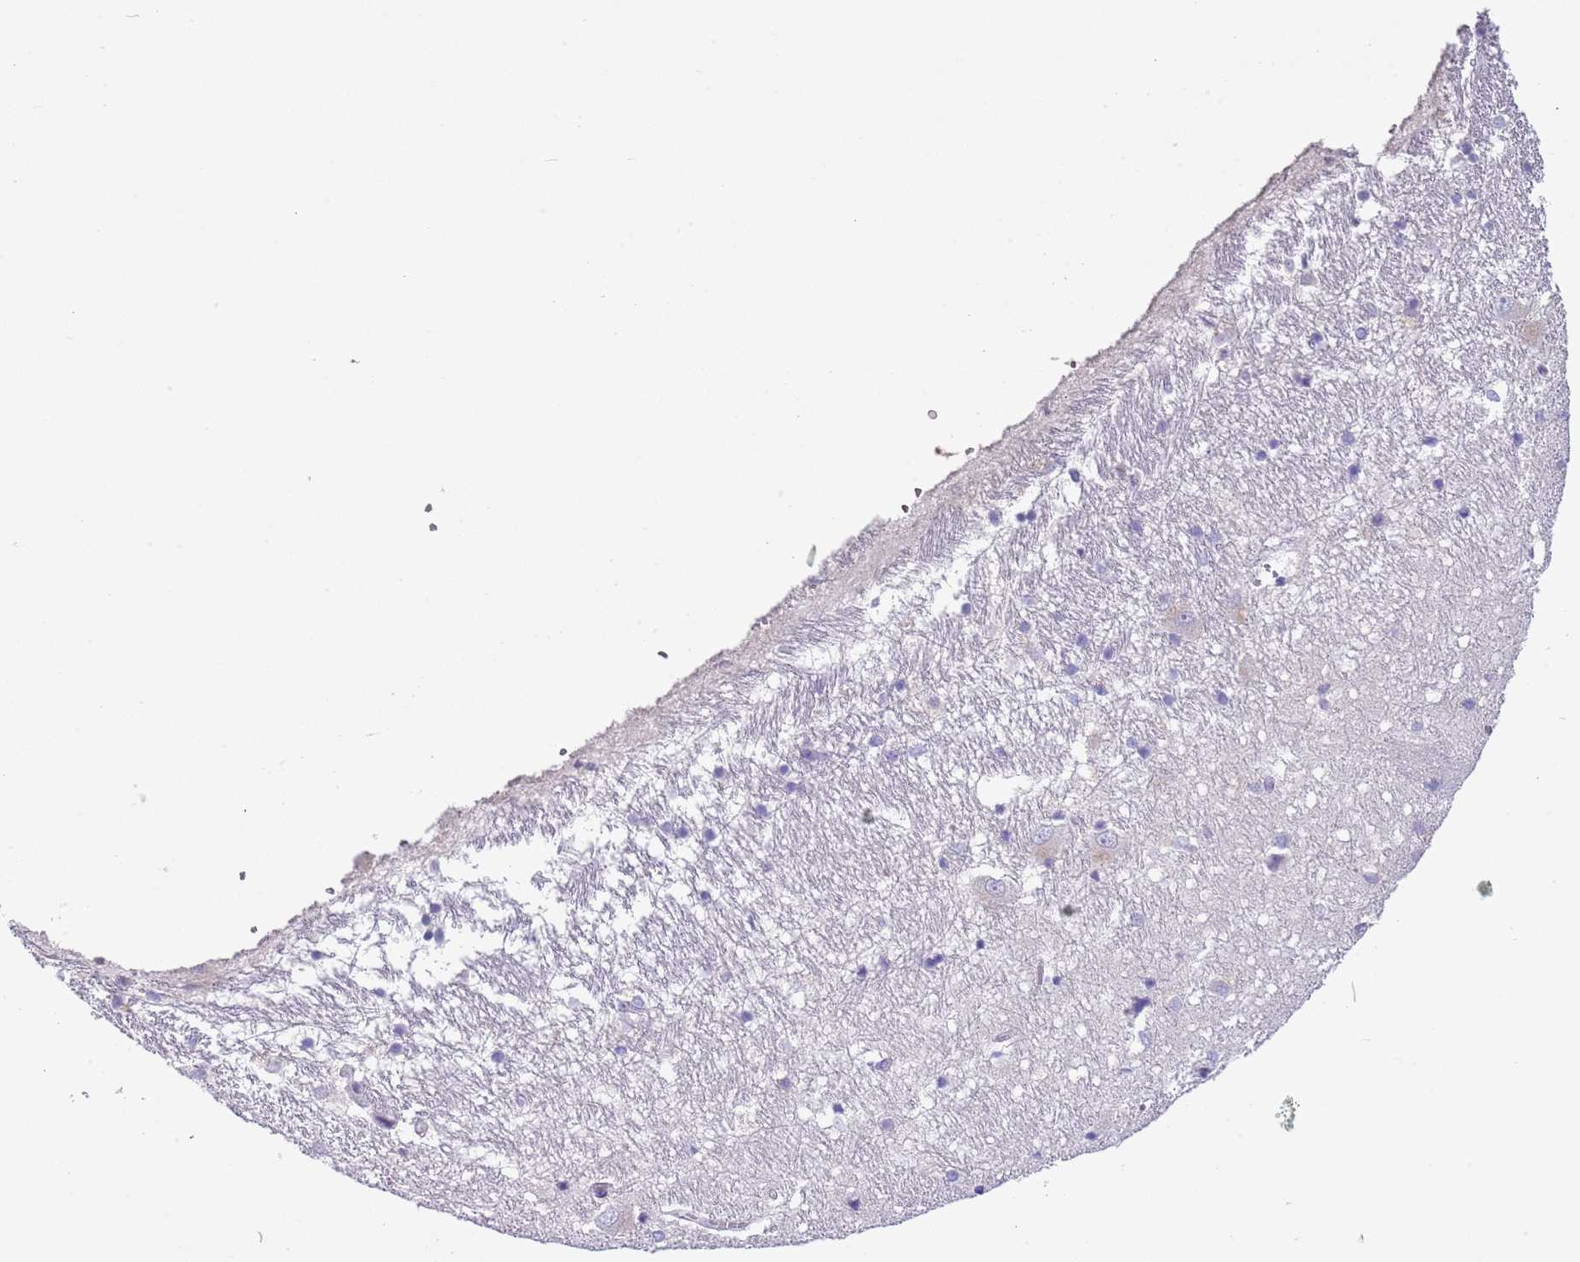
{"staining": {"intensity": "negative", "quantity": "none", "location": "none"}, "tissue": "caudate", "cell_type": "Glial cells", "image_type": "normal", "snomed": [{"axis": "morphology", "description": "Normal tissue, NOS"}, {"axis": "topography", "description": "Lateral ventricle wall"}], "caption": "The micrograph exhibits no significant staining in glial cells of caudate. (Stains: DAB (3,3'-diaminobenzidine) IHC with hematoxylin counter stain, Microscopy: brightfield microscopy at high magnification).", "gene": "ABHD17C", "patient": {"sex": "male", "age": 37}}